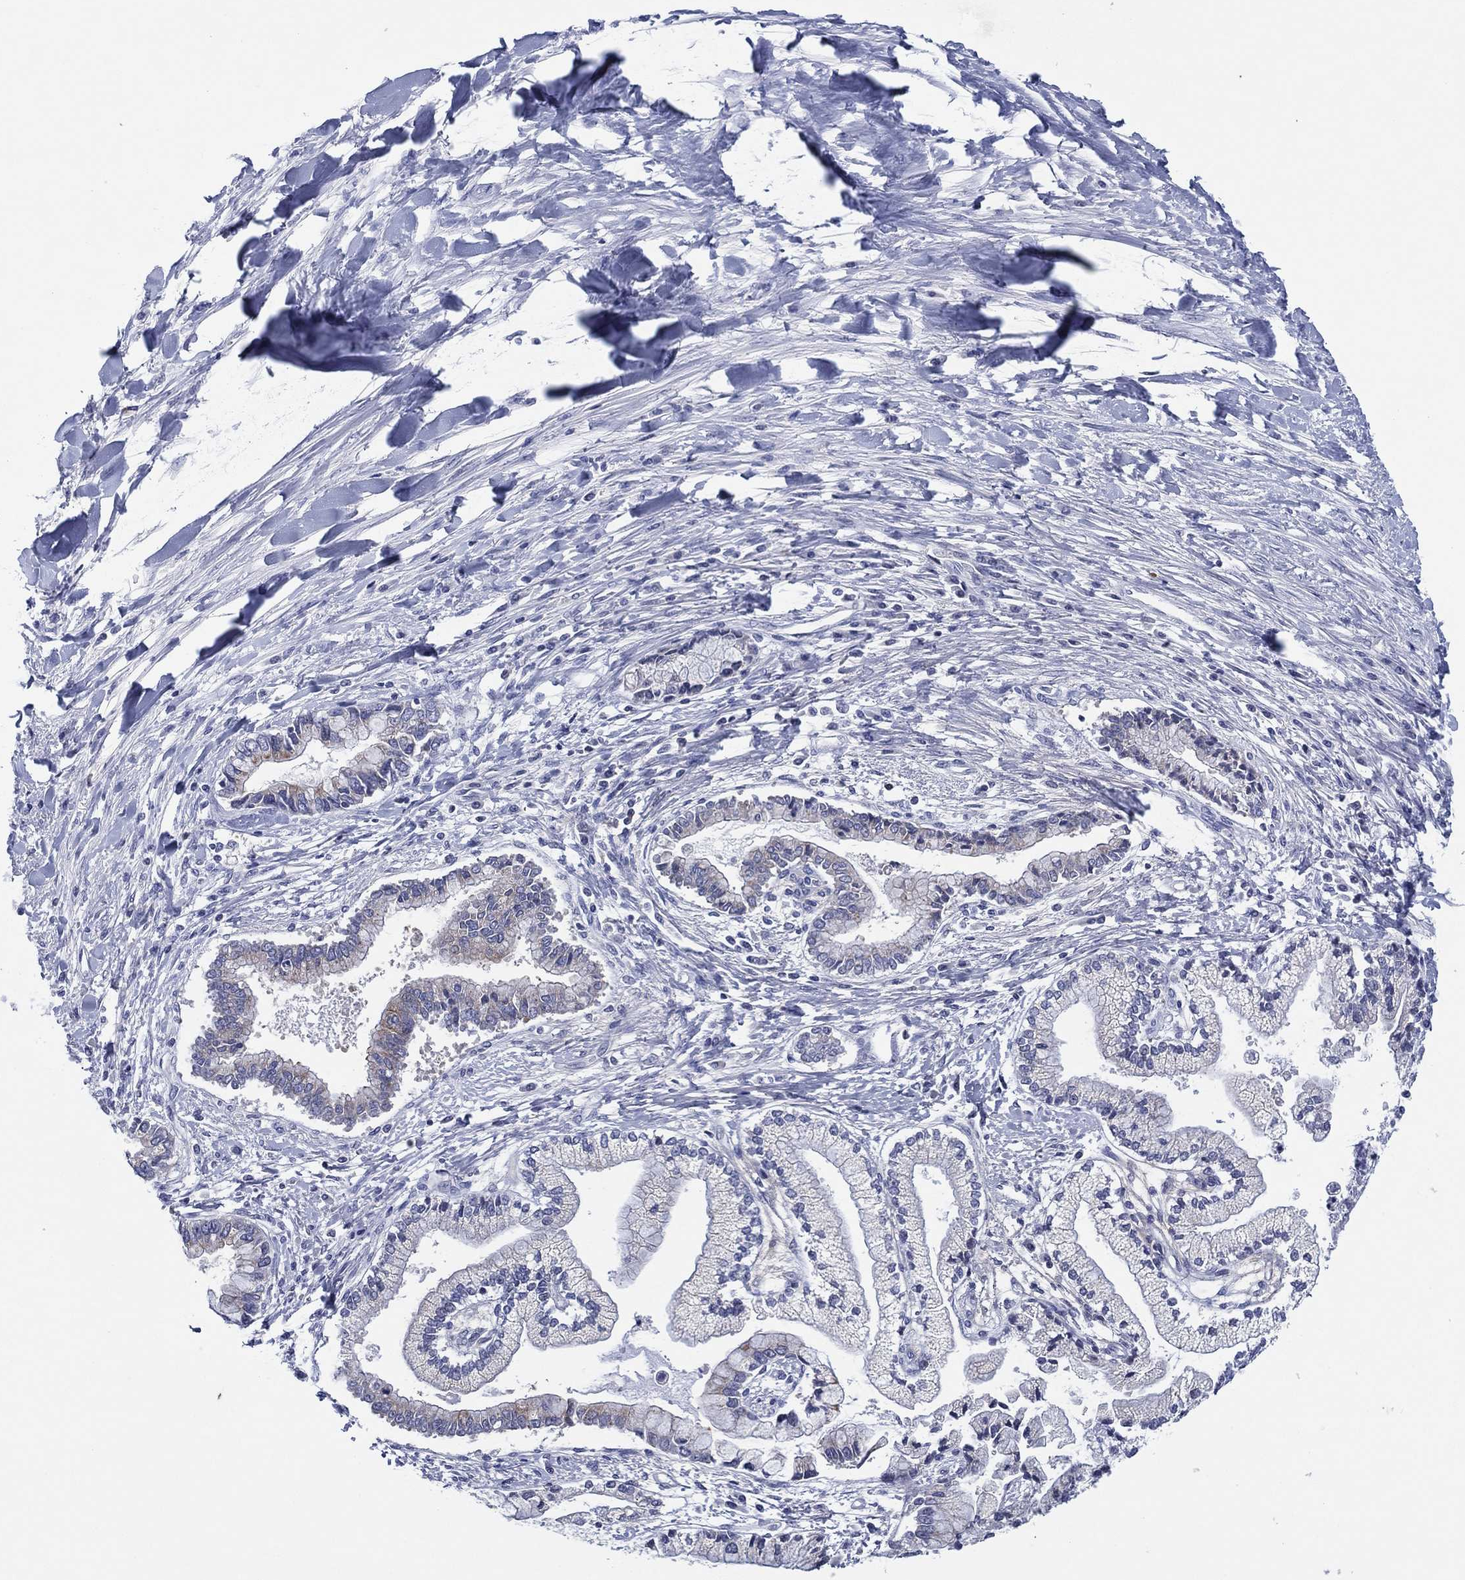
{"staining": {"intensity": "negative", "quantity": "none", "location": "none"}, "tissue": "liver cancer", "cell_type": "Tumor cells", "image_type": "cancer", "snomed": [{"axis": "morphology", "description": "Cholangiocarcinoma"}, {"axis": "topography", "description": "Liver"}], "caption": "Tumor cells are negative for protein expression in human liver cancer.", "gene": "TRIM31", "patient": {"sex": "male", "age": 50}}